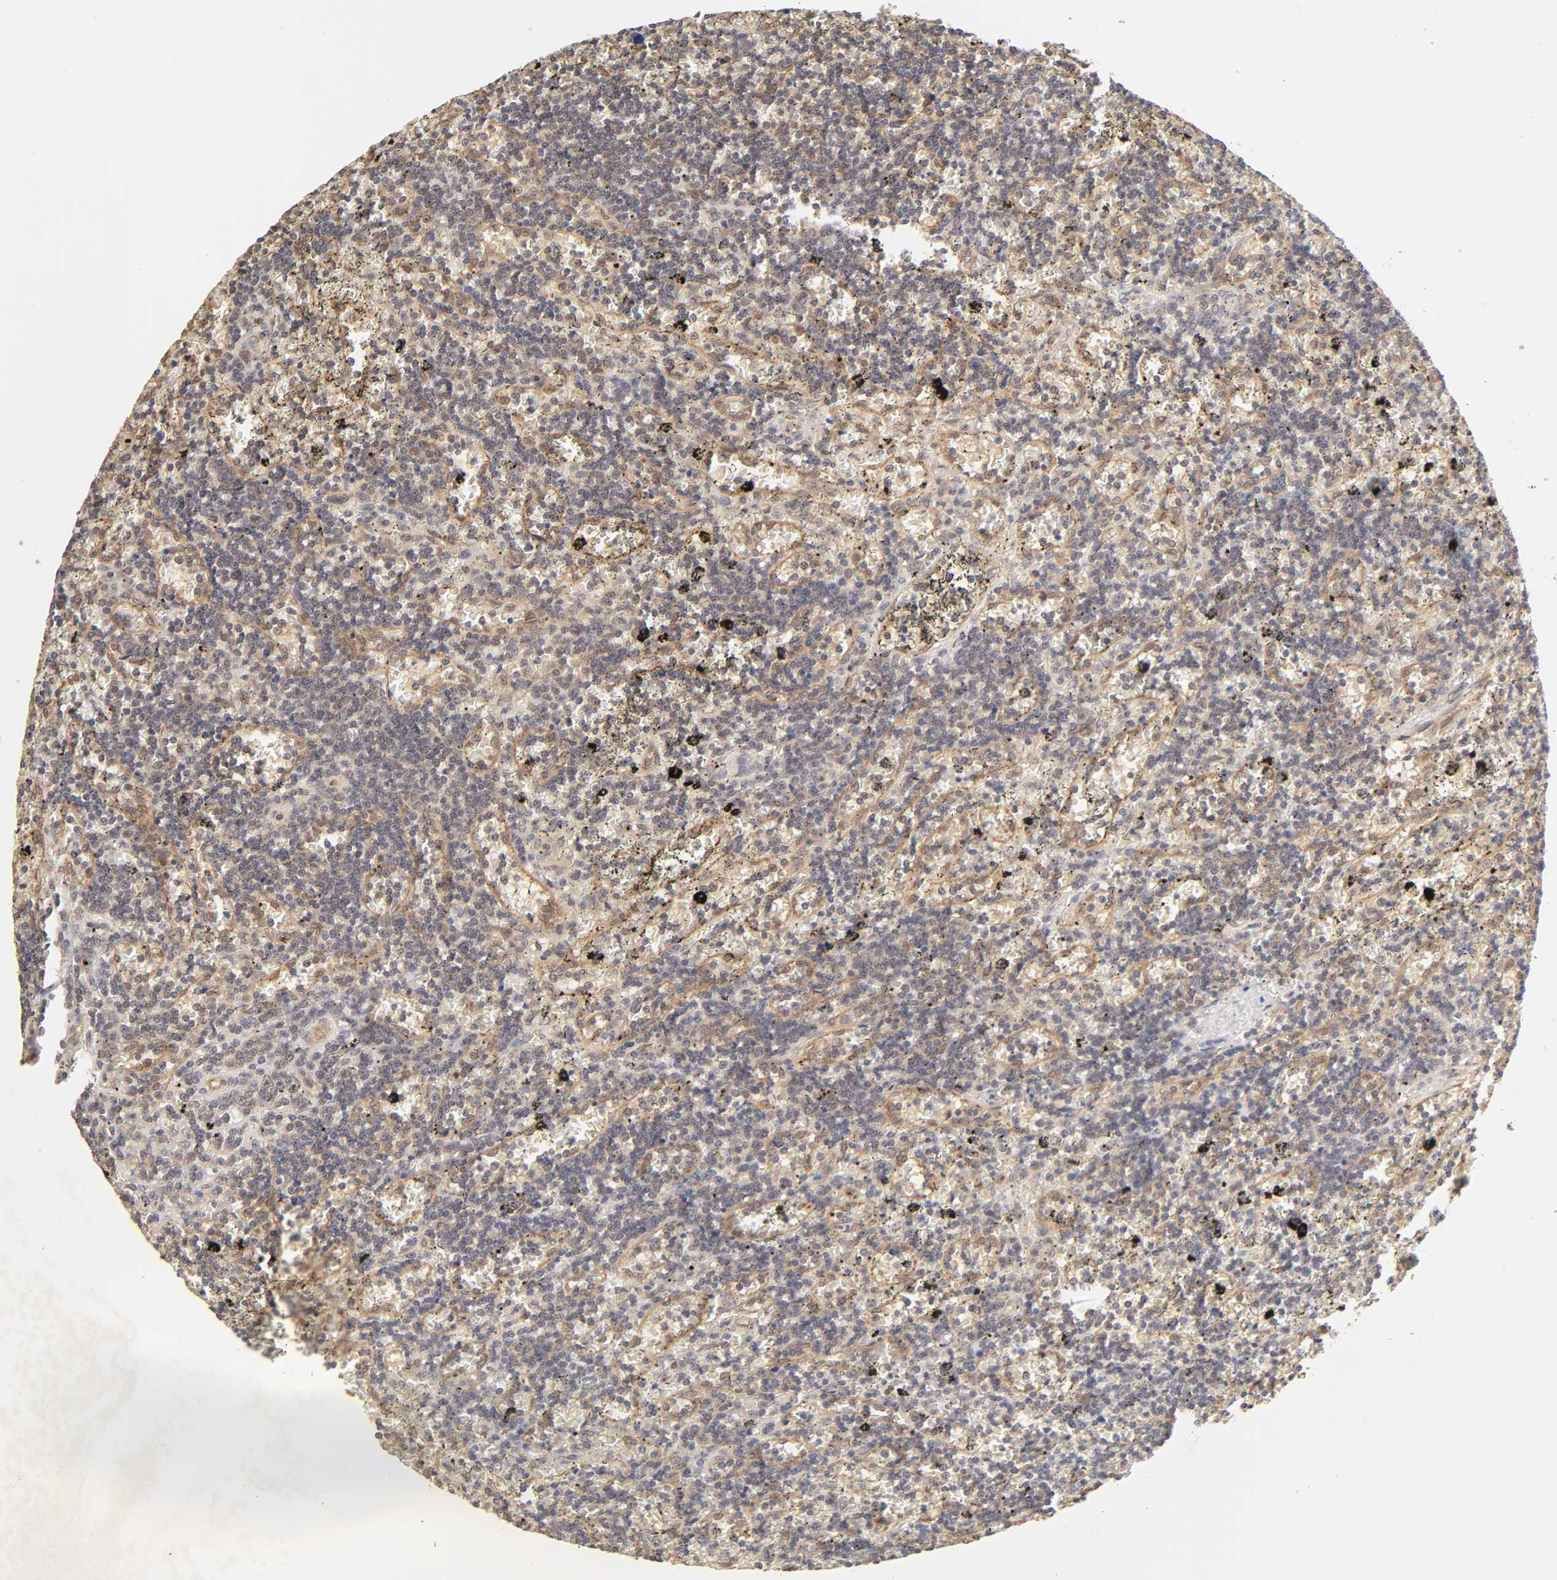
{"staining": {"intensity": "moderate", "quantity": "25%-75%", "location": "cytoplasmic/membranous"}, "tissue": "lymphoma", "cell_type": "Tumor cells", "image_type": "cancer", "snomed": [{"axis": "morphology", "description": "Malignant lymphoma, non-Hodgkin's type, Low grade"}, {"axis": "topography", "description": "Spleen"}], "caption": "Tumor cells exhibit medium levels of moderate cytoplasmic/membranous expression in about 25%-75% of cells in lymphoma. Ihc stains the protein in brown and the nuclei are stained blue.", "gene": "MAPK1", "patient": {"sex": "male", "age": 60}}